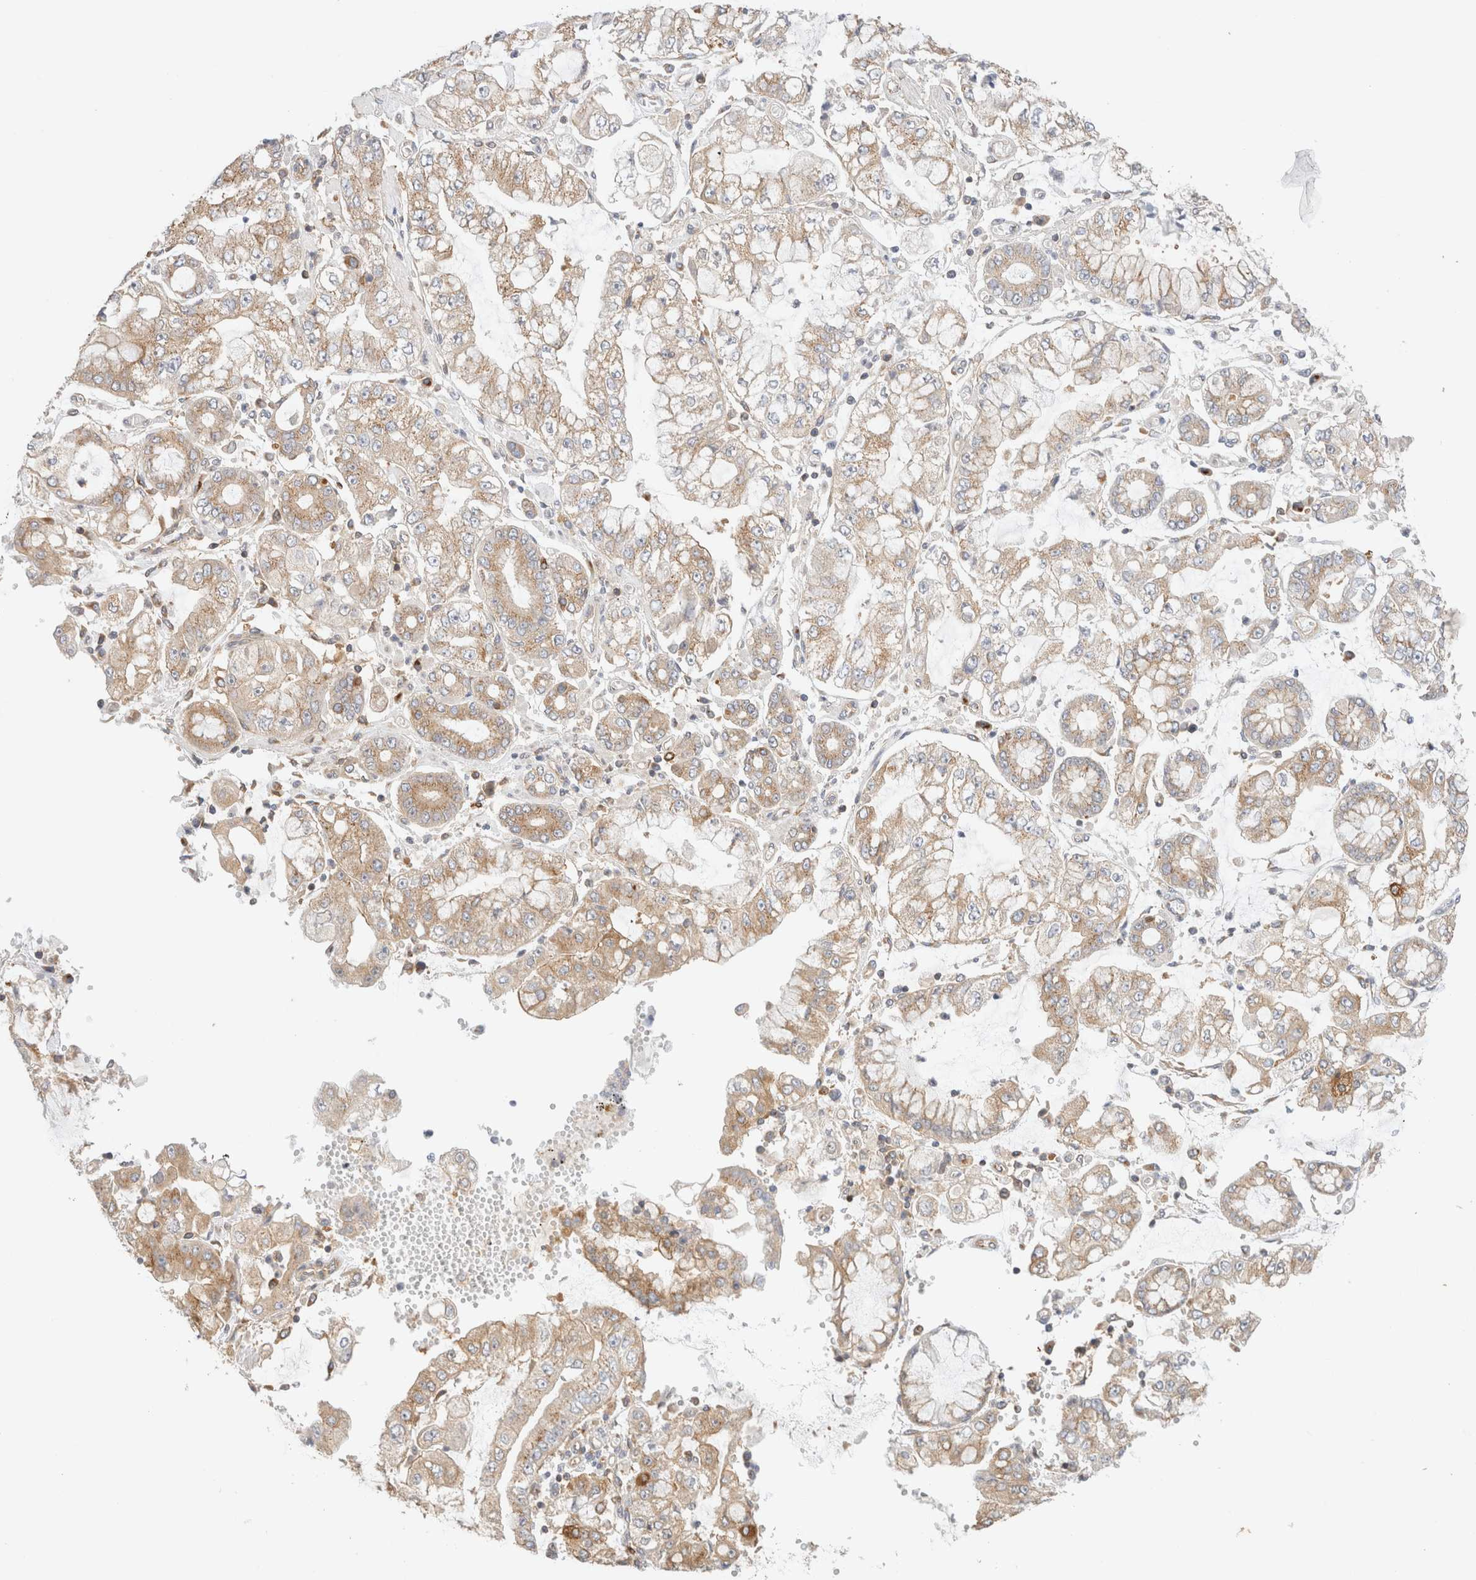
{"staining": {"intensity": "weak", "quantity": "25%-75%", "location": "cytoplasmic/membranous"}, "tissue": "stomach cancer", "cell_type": "Tumor cells", "image_type": "cancer", "snomed": [{"axis": "morphology", "description": "Adenocarcinoma, NOS"}, {"axis": "topography", "description": "Stomach"}], "caption": "Weak cytoplasmic/membranous protein positivity is appreciated in approximately 25%-75% of tumor cells in stomach adenocarcinoma.", "gene": "RABEP1", "patient": {"sex": "male", "age": 76}}